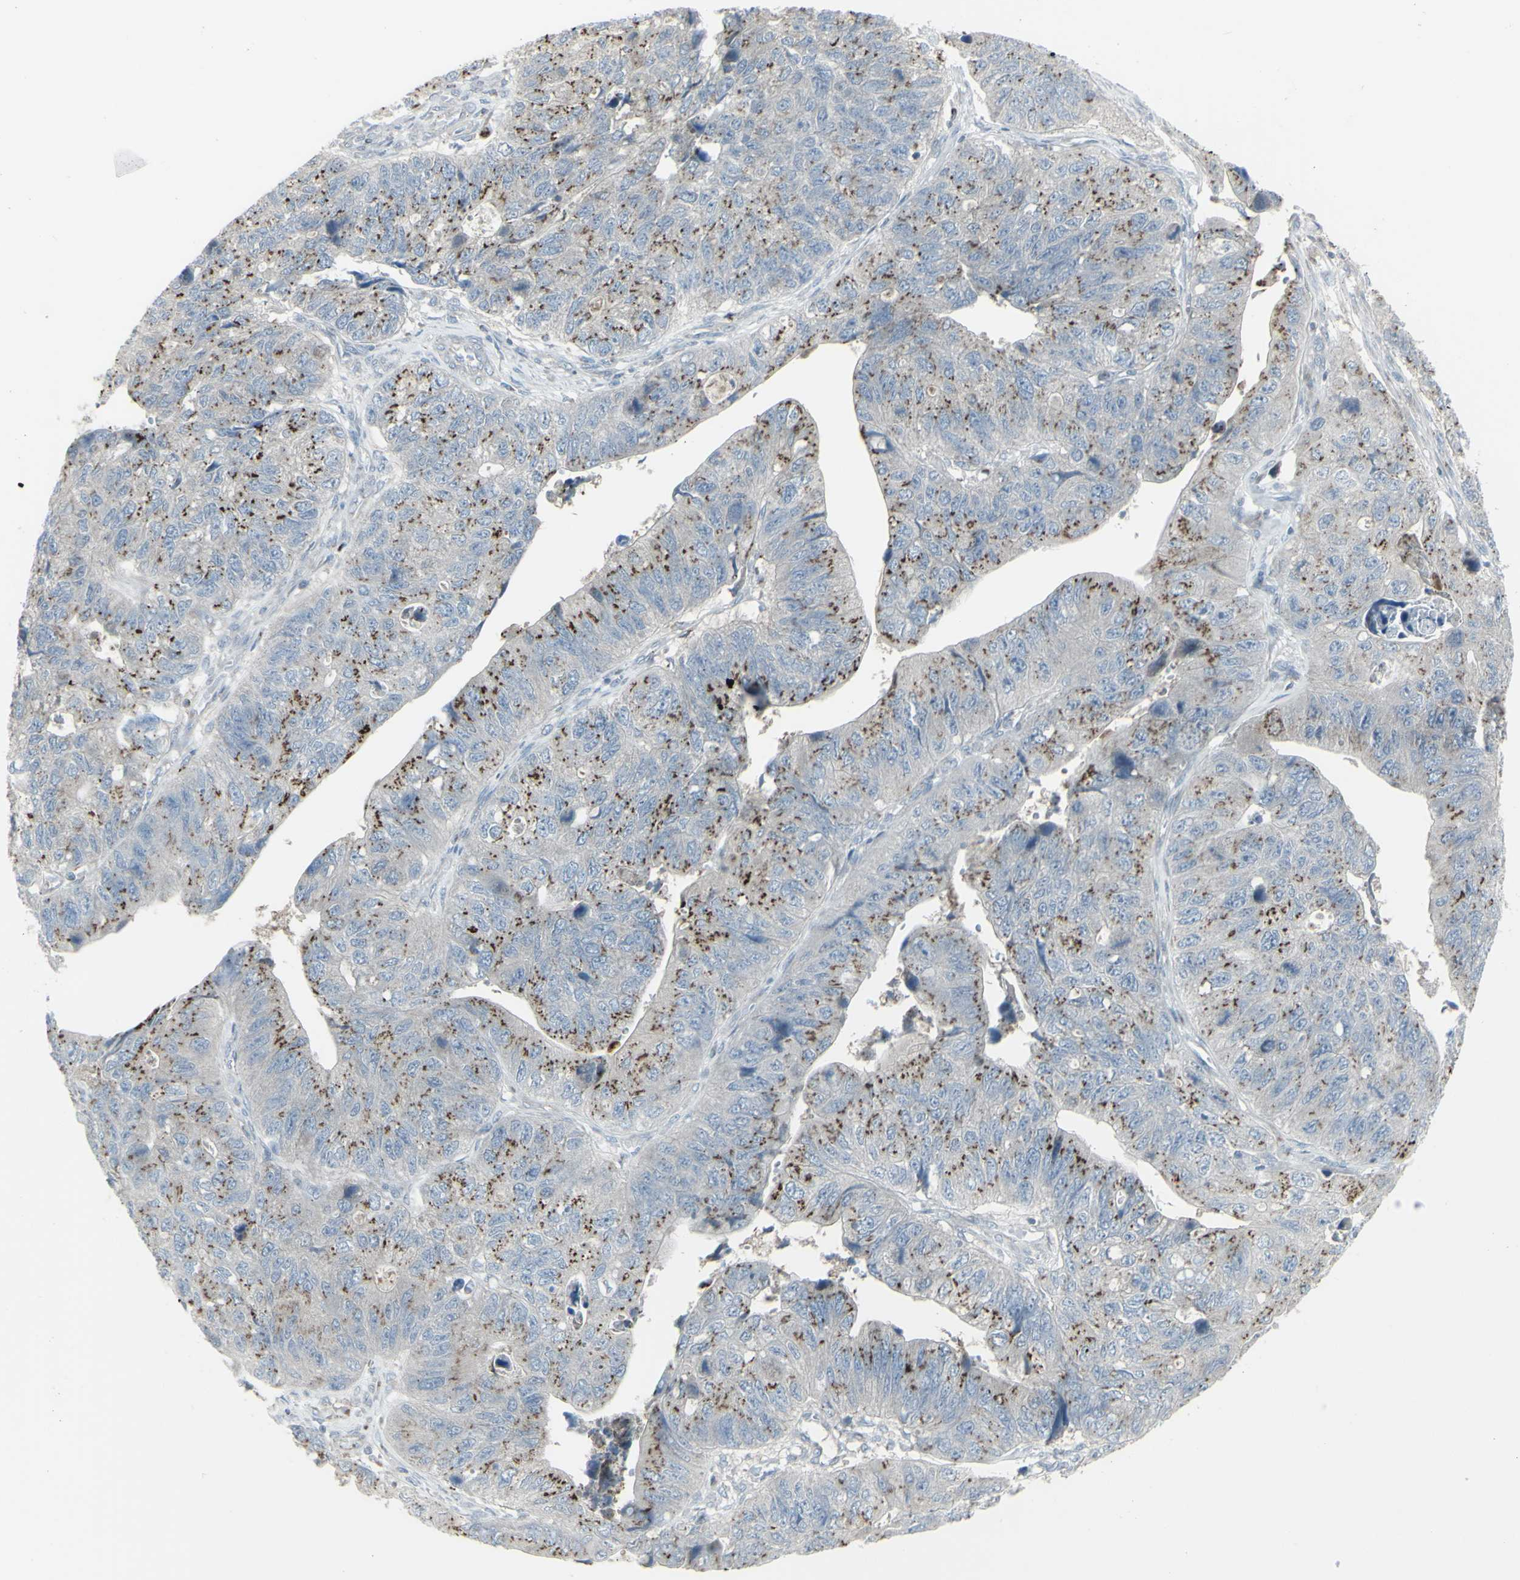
{"staining": {"intensity": "strong", "quantity": "25%-75%", "location": "cytoplasmic/membranous"}, "tissue": "stomach cancer", "cell_type": "Tumor cells", "image_type": "cancer", "snomed": [{"axis": "morphology", "description": "Adenocarcinoma, NOS"}, {"axis": "topography", "description": "Stomach"}], "caption": "IHC (DAB) staining of human adenocarcinoma (stomach) shows strong cytoplasmic/membranous protein expression in approximately 25%-75% of tumor cells. (DAB IHC, brown staining for protein, blue staining for nuclei).", "gene": "GALNT6", "patient": {"sex": "male", "age": 59}}